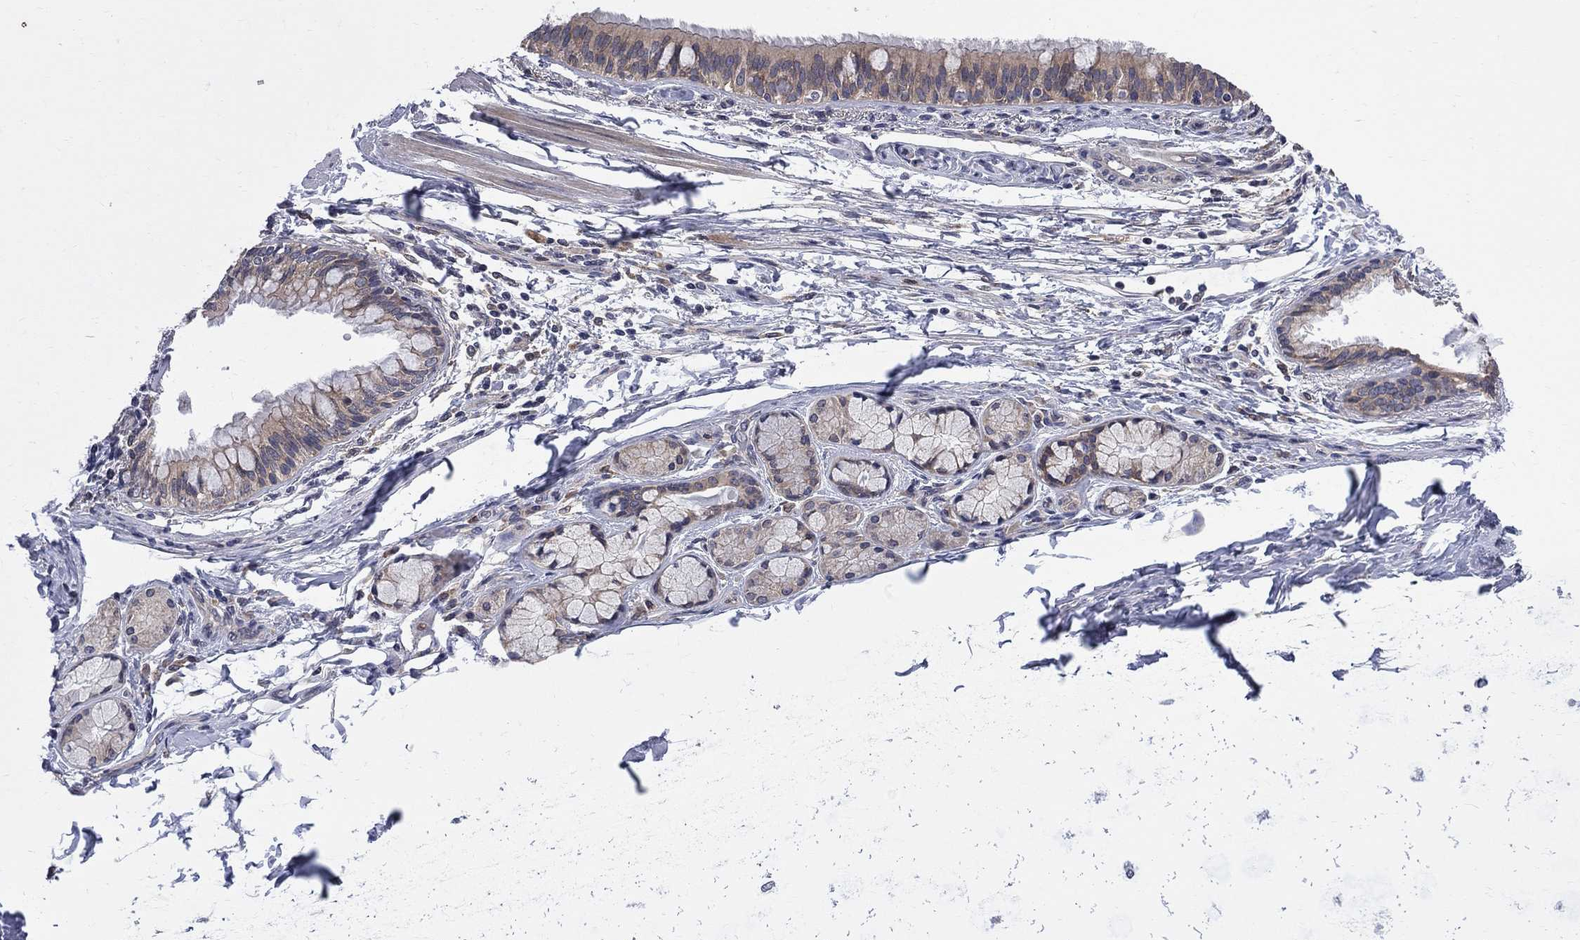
{"staining": {"intensity": "moderate", "quantity": ">75%", "location": "cytoplasmic/membranous"}, "tissue": "bronchus", "cell_type": "Respiratory epithelial cells", "image_type": "normal", "snomed": [{"axis": "morphology", "description": "Normal tissue, NOS"}, {"axis": "morphology", "description": "Squamous cell carcinoma, NOS"}, {"axis": "topography", "description": "Bronchus"}, {"axis": "topography", "description": "Lung"}], "caption": "Immunohistochemical staining of unremarkable human bronchus displays medium levels of moderate cytoplasmic/membranous expression in approximately >75% of respiratory epithelial cells. Nuclei are stained in blue.", "gene": "CNOT11", "patient": {"sex": "male", "age": 69}}